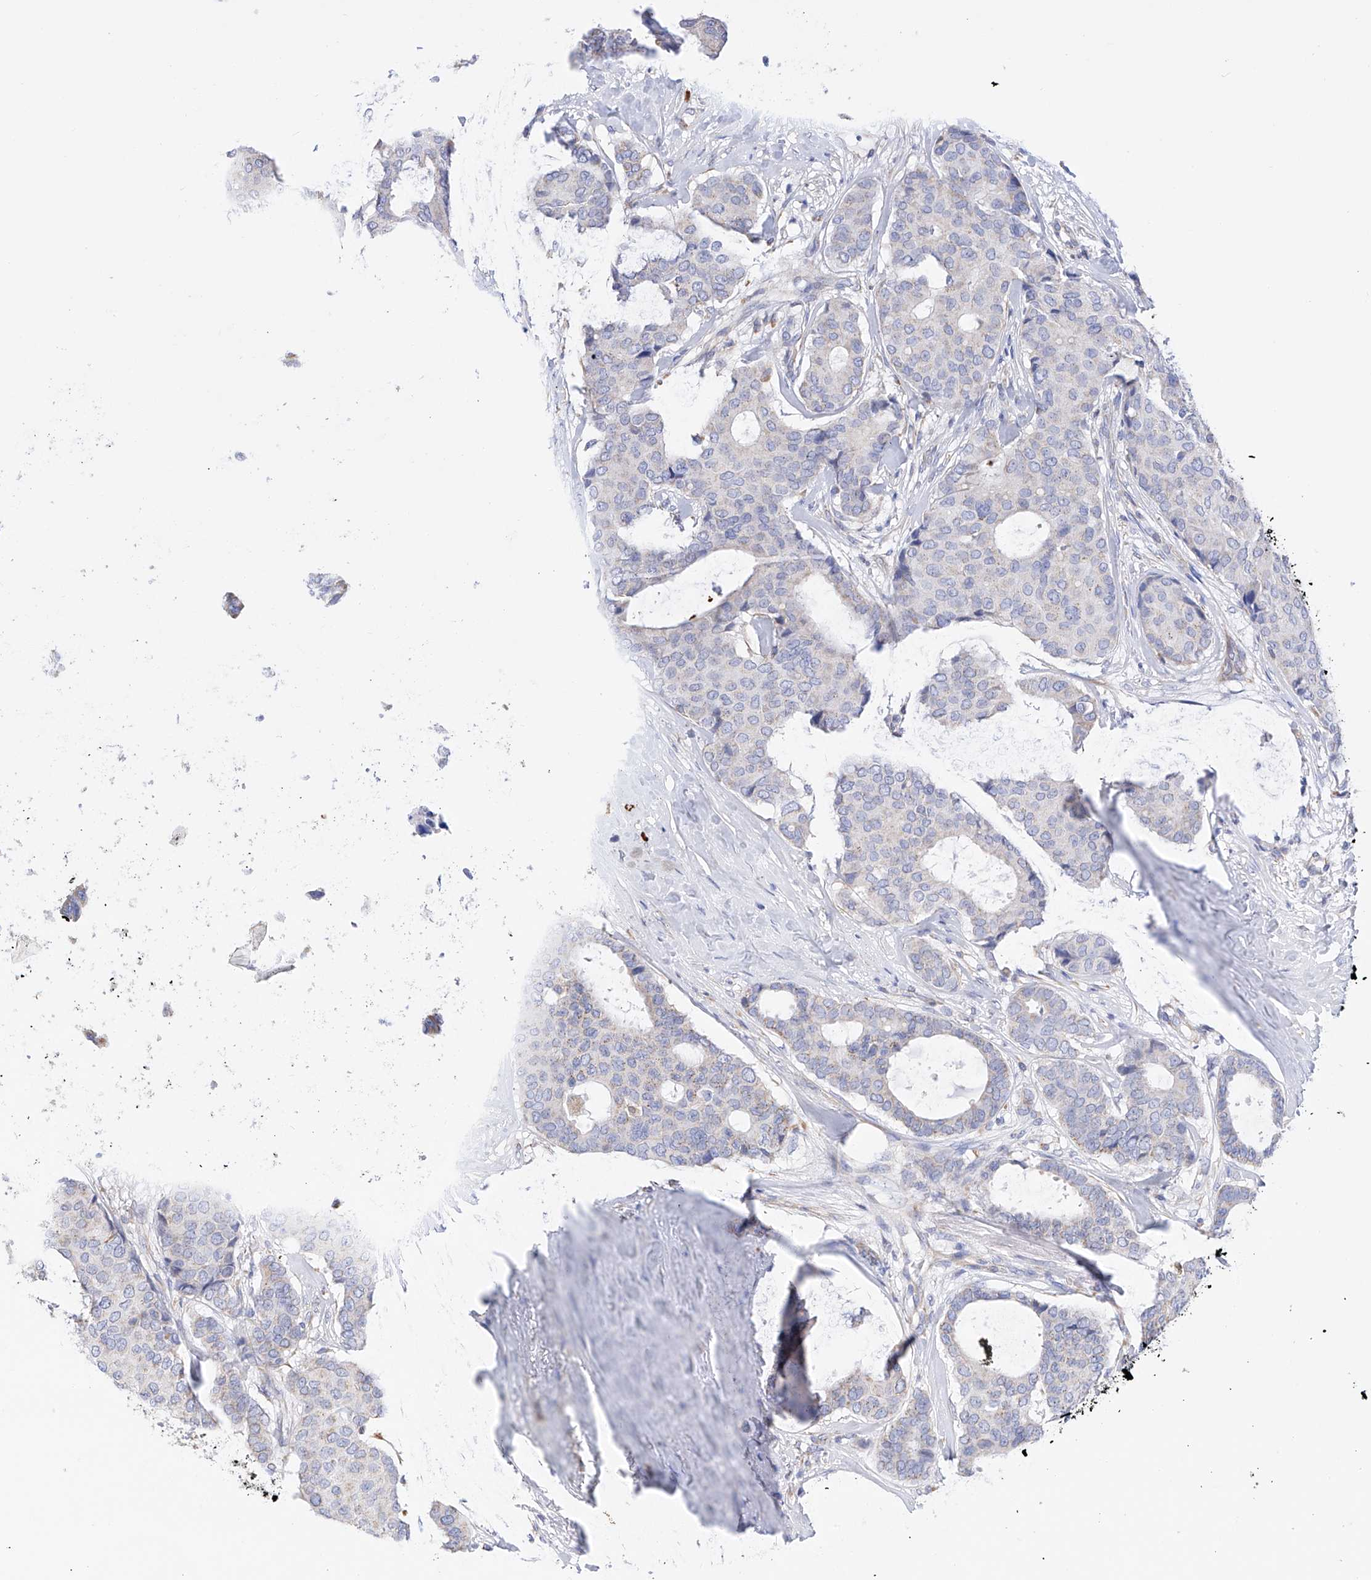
{"staining": {"intensity": "negative", "quantity": "none", "location": "none"}, "tissue": "breast cancer", "cell_type": "Tumor cells", "image_type": "cancer", "snomed": [{"axis": "morphology", "description": "Duct carcinoma"}, {"axis": "topography", "description": "Breast"}], "caption": "High magnification brightfield microscopy of breast cancer stained with DAB (brown) and counterstained with hematoxylin (blue): tumor cells show no significant staining.", "gene": "FLG", "patient": {"sex": "female", "age": 75}}